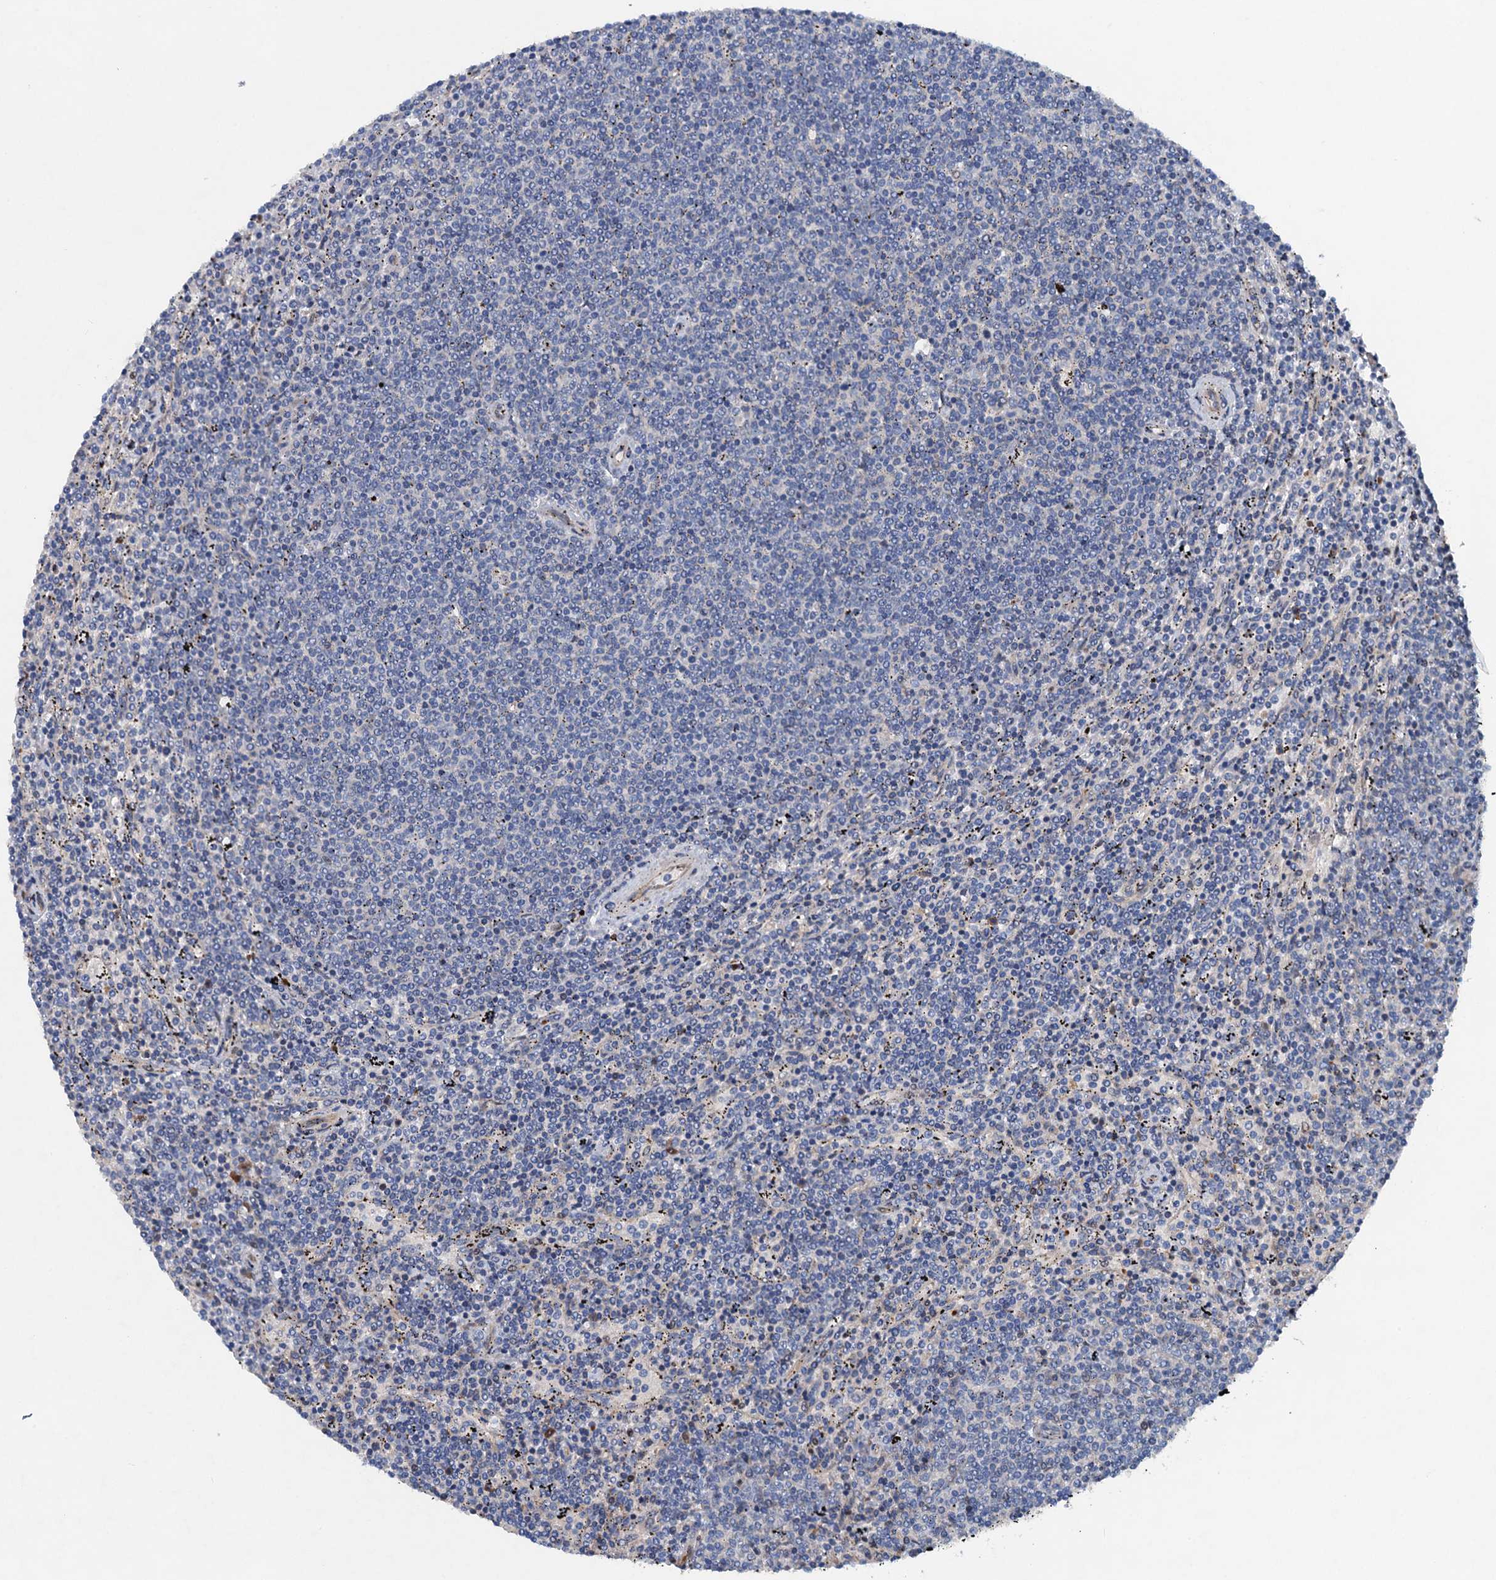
{"staining": {"intensity": "negative", "quantity": "none", "location": "none"}, "tissue": "lymphoma", "cell_type": "Tumor cells", "image_type": "cancer", "snomed": [{"axis": "morphology", "description": "Malignant lymphoma, non-Hodgkin's type, Low grade"}, {"axis": "topography", "description": "Spleen"}], "caption": "Immunohistochemical staining of human low-grade malignant lymphoma, non-Hodgkin's type displays no significant expression in tumor cells.", "gene": "NBEA", "patient": {"sex": "female", "age": 50}}